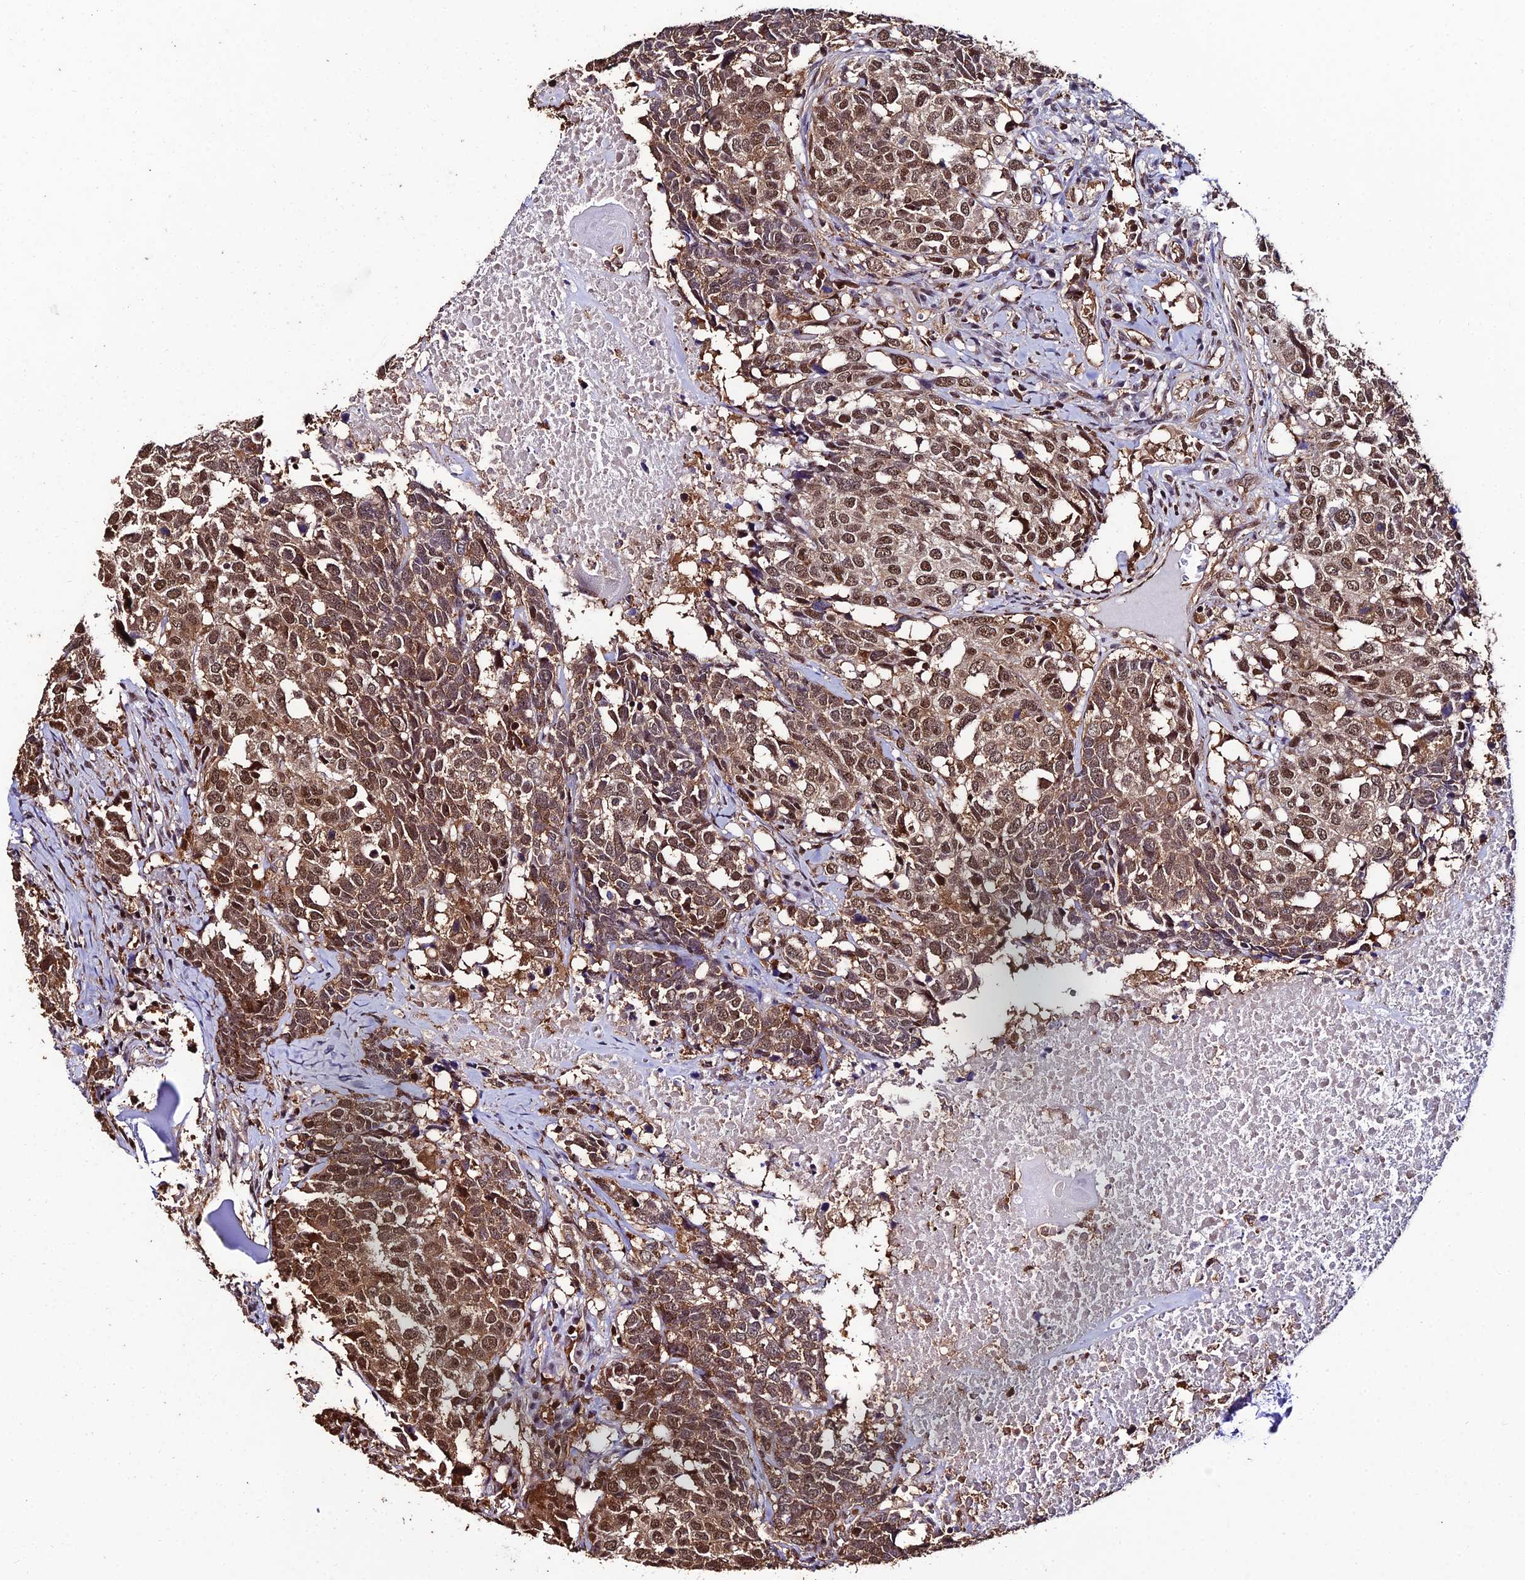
{"staining": {"intensity": "moderate", "quantity": ">75%", "location": "cytoplasmic/membranous,nuclear"}, "tissue": "head and neck cancer", "cell_type": "Tumor cells", "image_type": "cancer", "snomed": [{"axis": "morphology", "description": "Squamous cell carcinoma, NOS"}, {"axis": "topography", "description": "Head-Neck"}], "caption": "Immunohistochemical staining of human head and neck cancer (squamous cell carcinoma) shows moderate cytoplasmic/membranous and nuclear protein positivity in approximately >75% of tumor cells.", "gene": "PPP4C", "patient": {"sex": "male", "age": 66}}